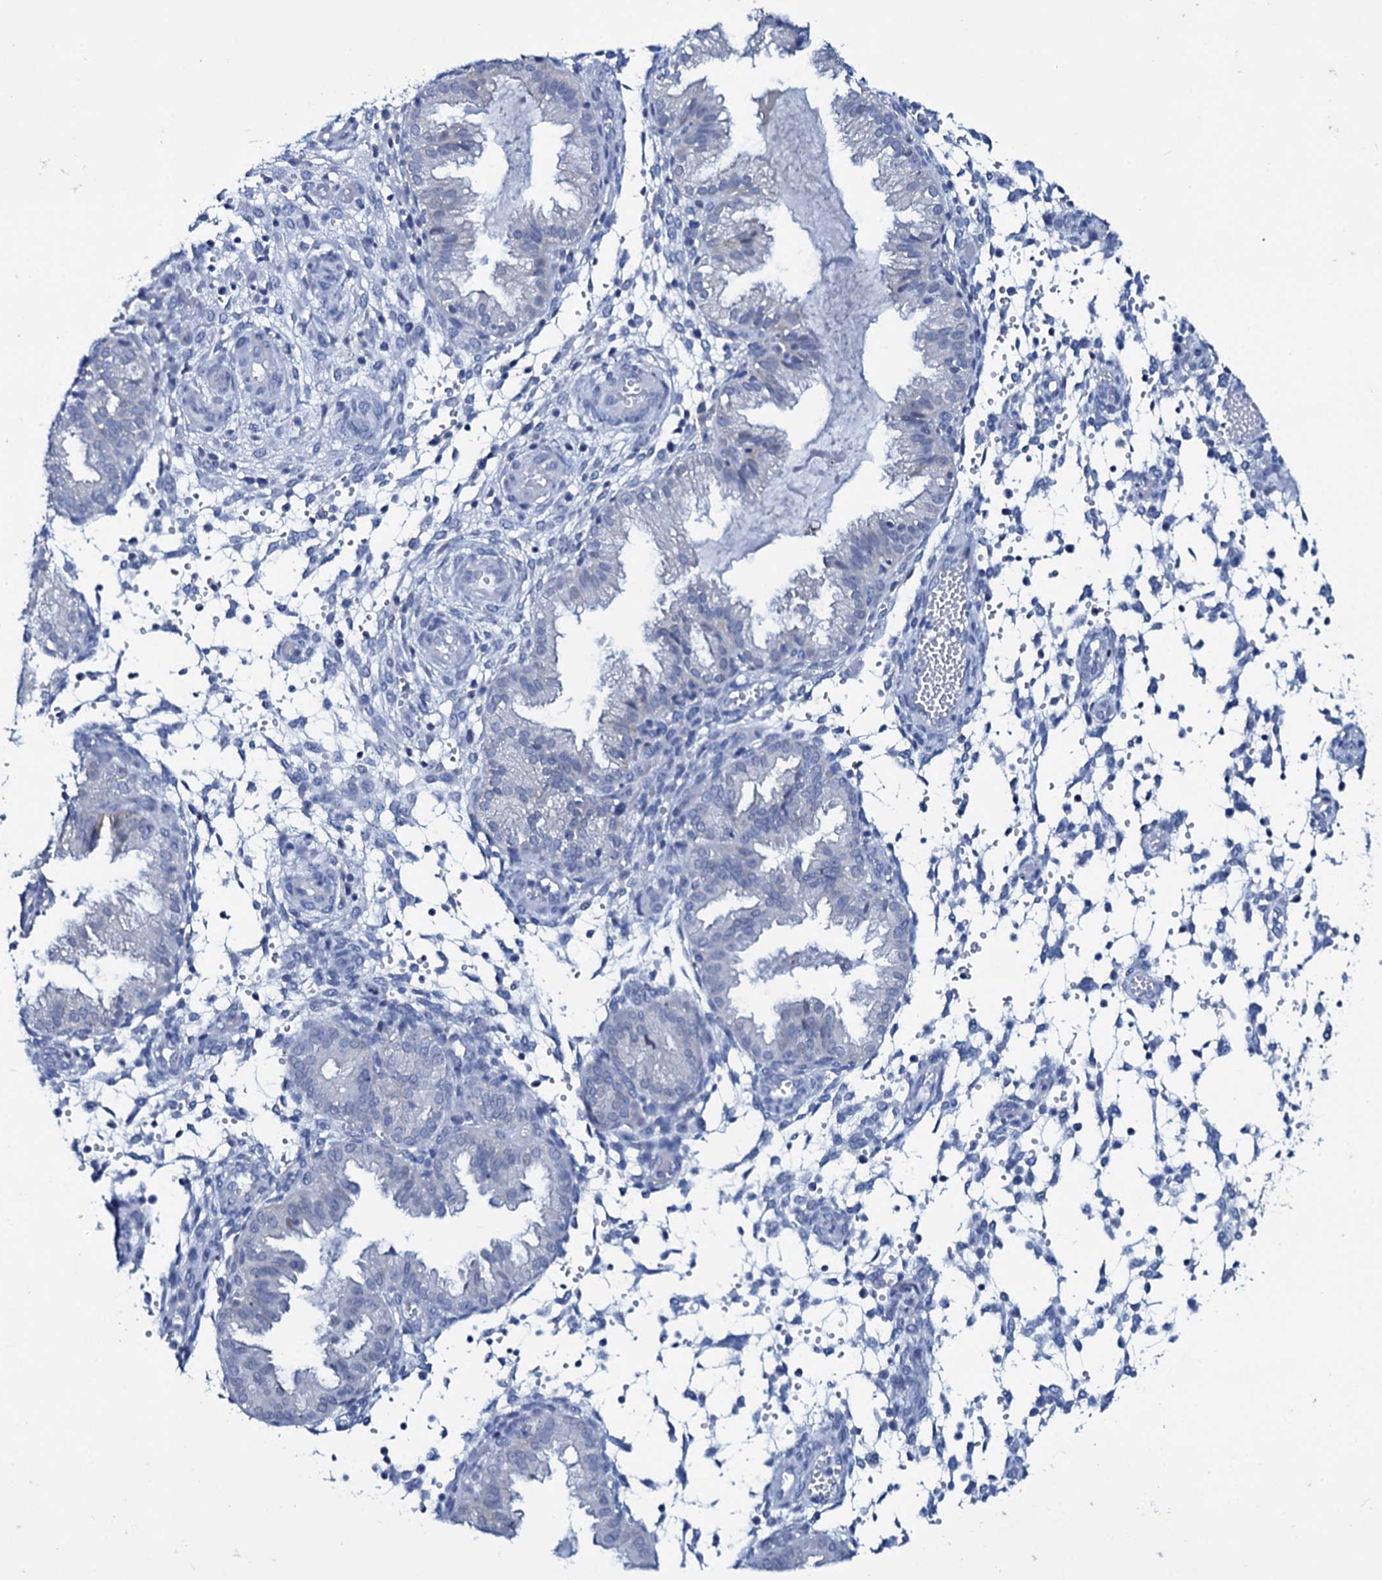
{"staining": {"intensity": "negative", "quantity": "none", "location": "none"}, "tissue": "endometrium", "cell_type": "Cells in endometrial stroma", "image_type": "normal", "snomed": [{"axis": "morphology", "description": "Normal tissue, NOS"}, {"axis": "topography", "description": "Endometrium"}], "caption": "An immunohistochemistry (IHC) histopathology image of benign endometrium is shown. There is no staining in cells in endometrial stroma of endometrium. (DAB IHC, high magnification).", "gene": "SLC4A7", "patient": {"sex": "female", "age": 33}}